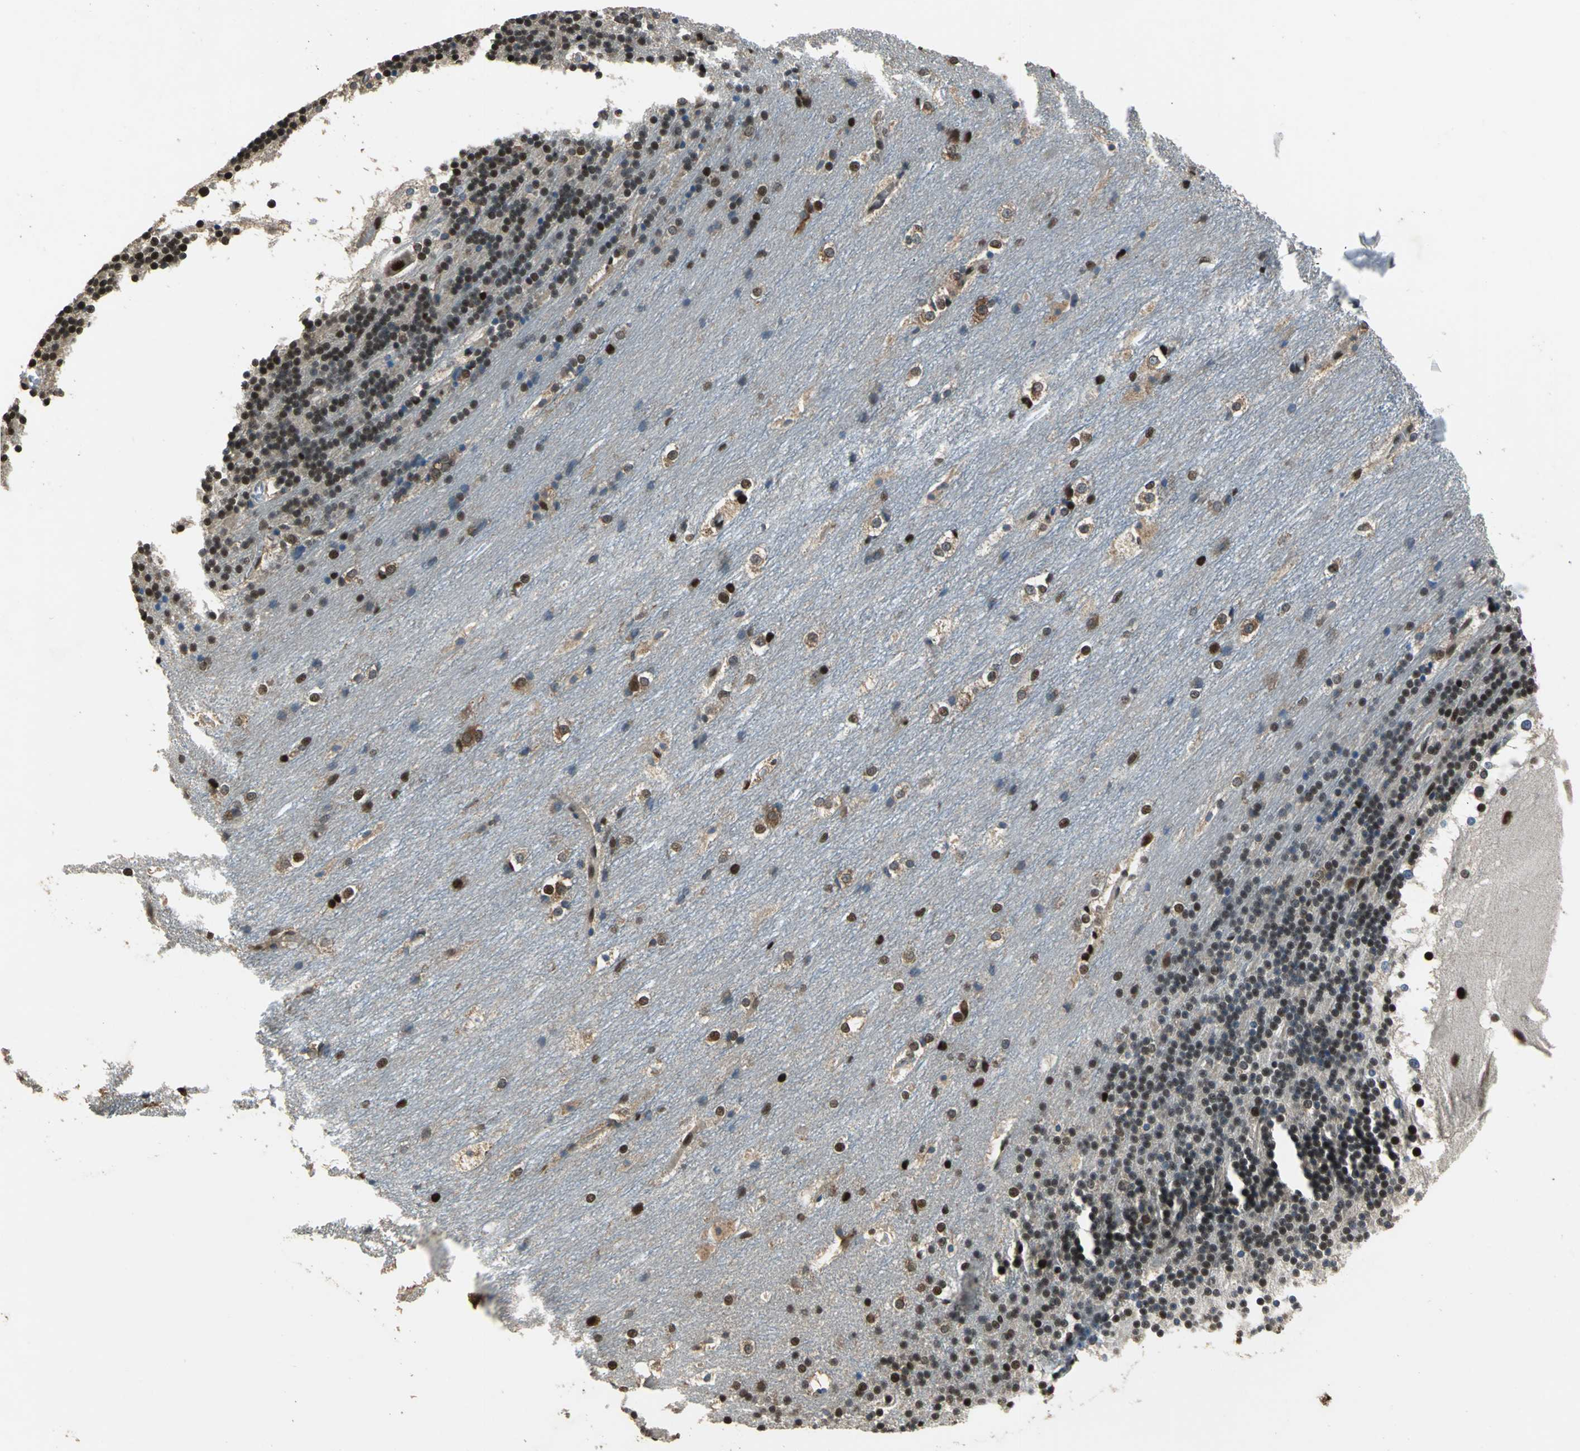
{"staining": {"intensity": "moderate", "quantity": ">75%", "location": "nuclear"}, "tissue": "cerebellum", "cell_type": "Cells in granular layer", "image_type": "normal", "snomed": [{"axis": "morphology", "description": "Normal tissue, NOS"}, {"axis": "topography", "description": "Cerebellum"}], "caption": "Unremarkable cerebellum shows moderate nuclear positivity in about >75% of cells in granular layer, visualized by immunohistochemistry. (IHC, brightfield microscopy, high magnification).", "gene": "MIS18BP1", "patient": {"sex": "female", "age": 19}}